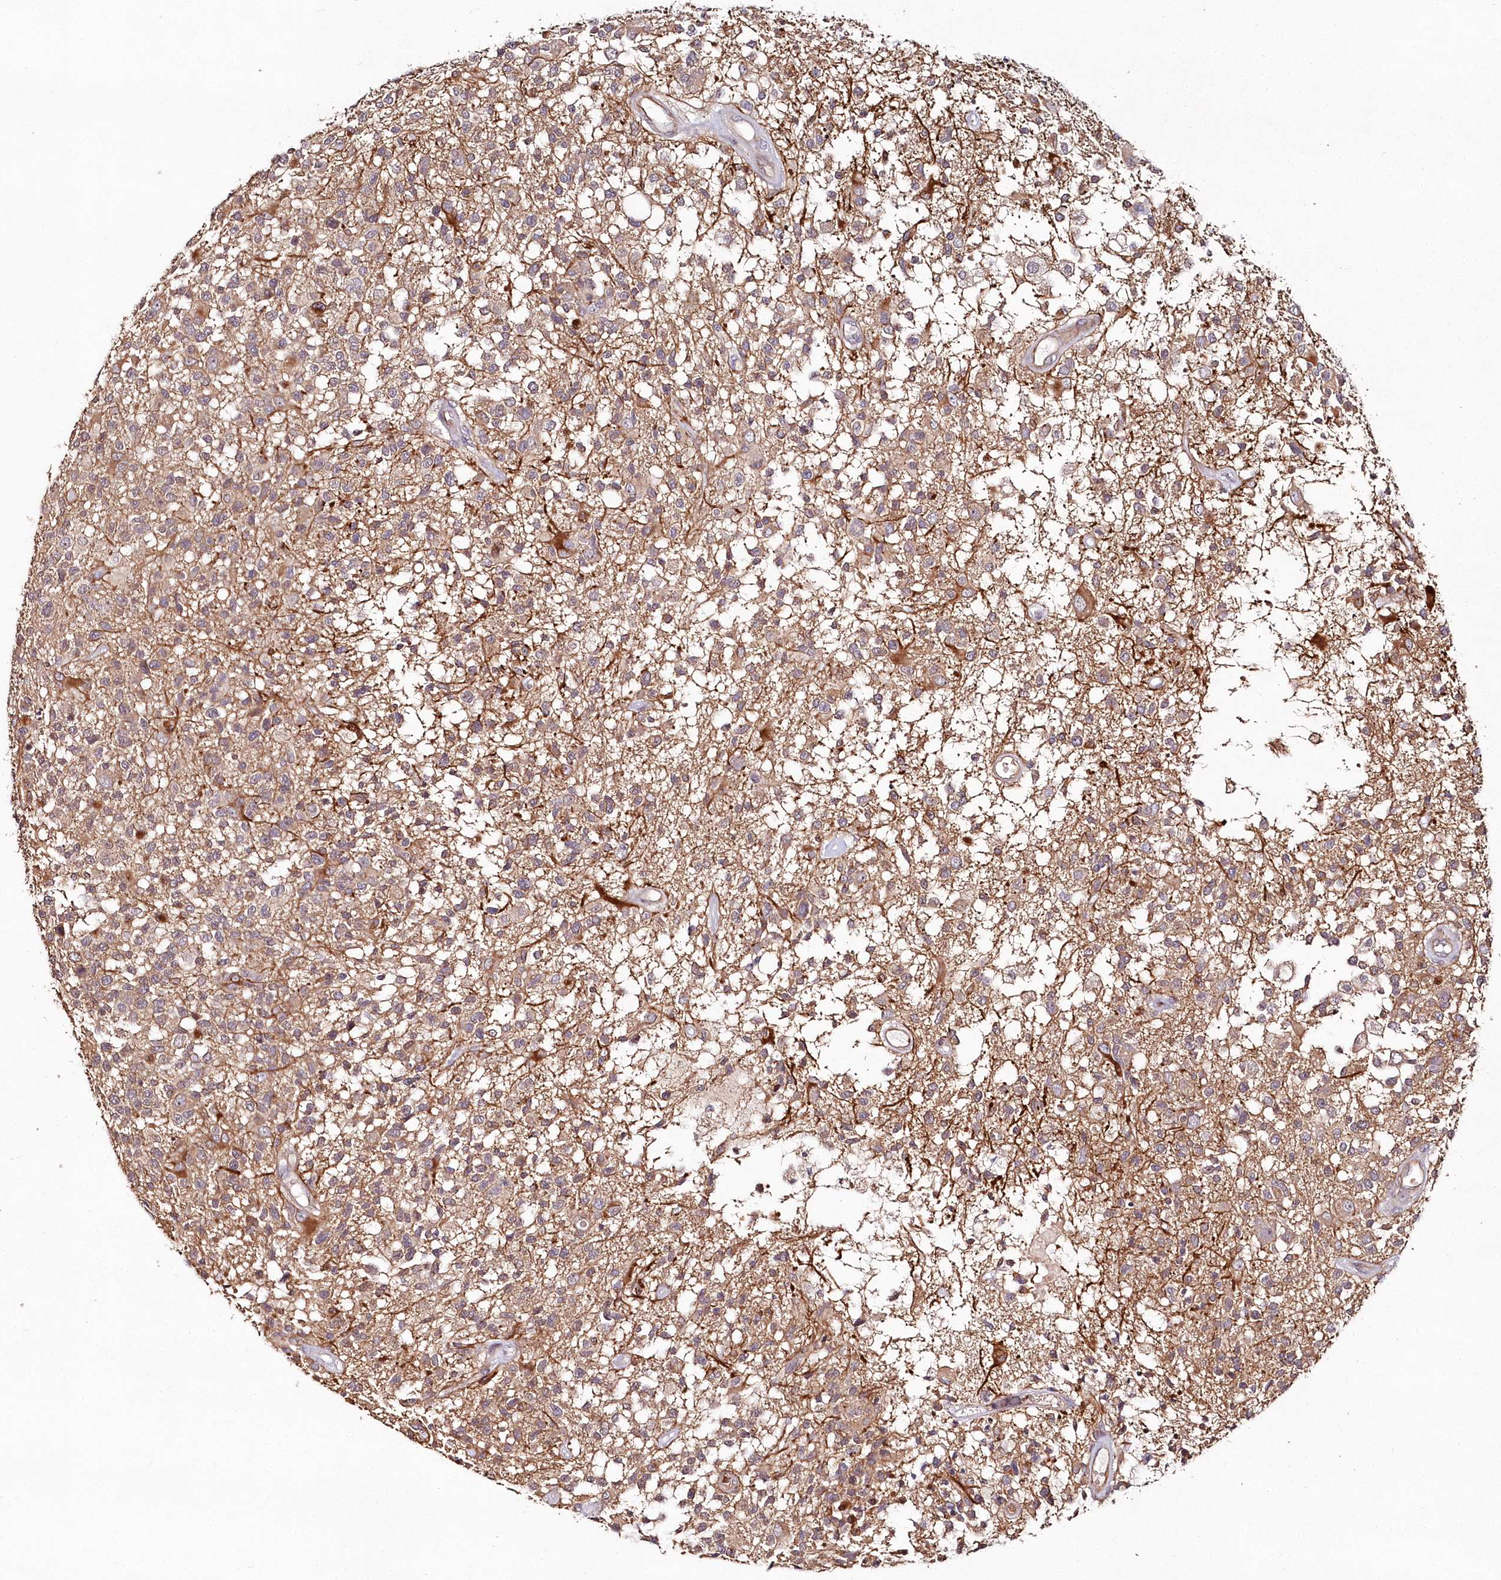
{"staining": {"intensity": "moderate", "quantity": ">75%", "location": "cytoplasmic/membranous"}, "tissue": "glioma", "cell_type": "Tumor cells", "image_type": "cancer", "snomed": [{"axis": "morphology", "description": "Glioma, malignant, High grade"}, {"axis": "morphology", "description": "Glioblastoma, NOS"}, {"axis": "topography", "description": "Brain"}], "caption": "High-magnification brightfield microscopy of high-grade glioma (malignant) stained with DAB (brown) and counterstained with hematoxylin (blue). tumor cells exhibit moderate cytoplasmic/membranous expression is identified in about>75% of cells.", "gene": "HYCC2", "patient": {"sex": "male", "age": 60}}